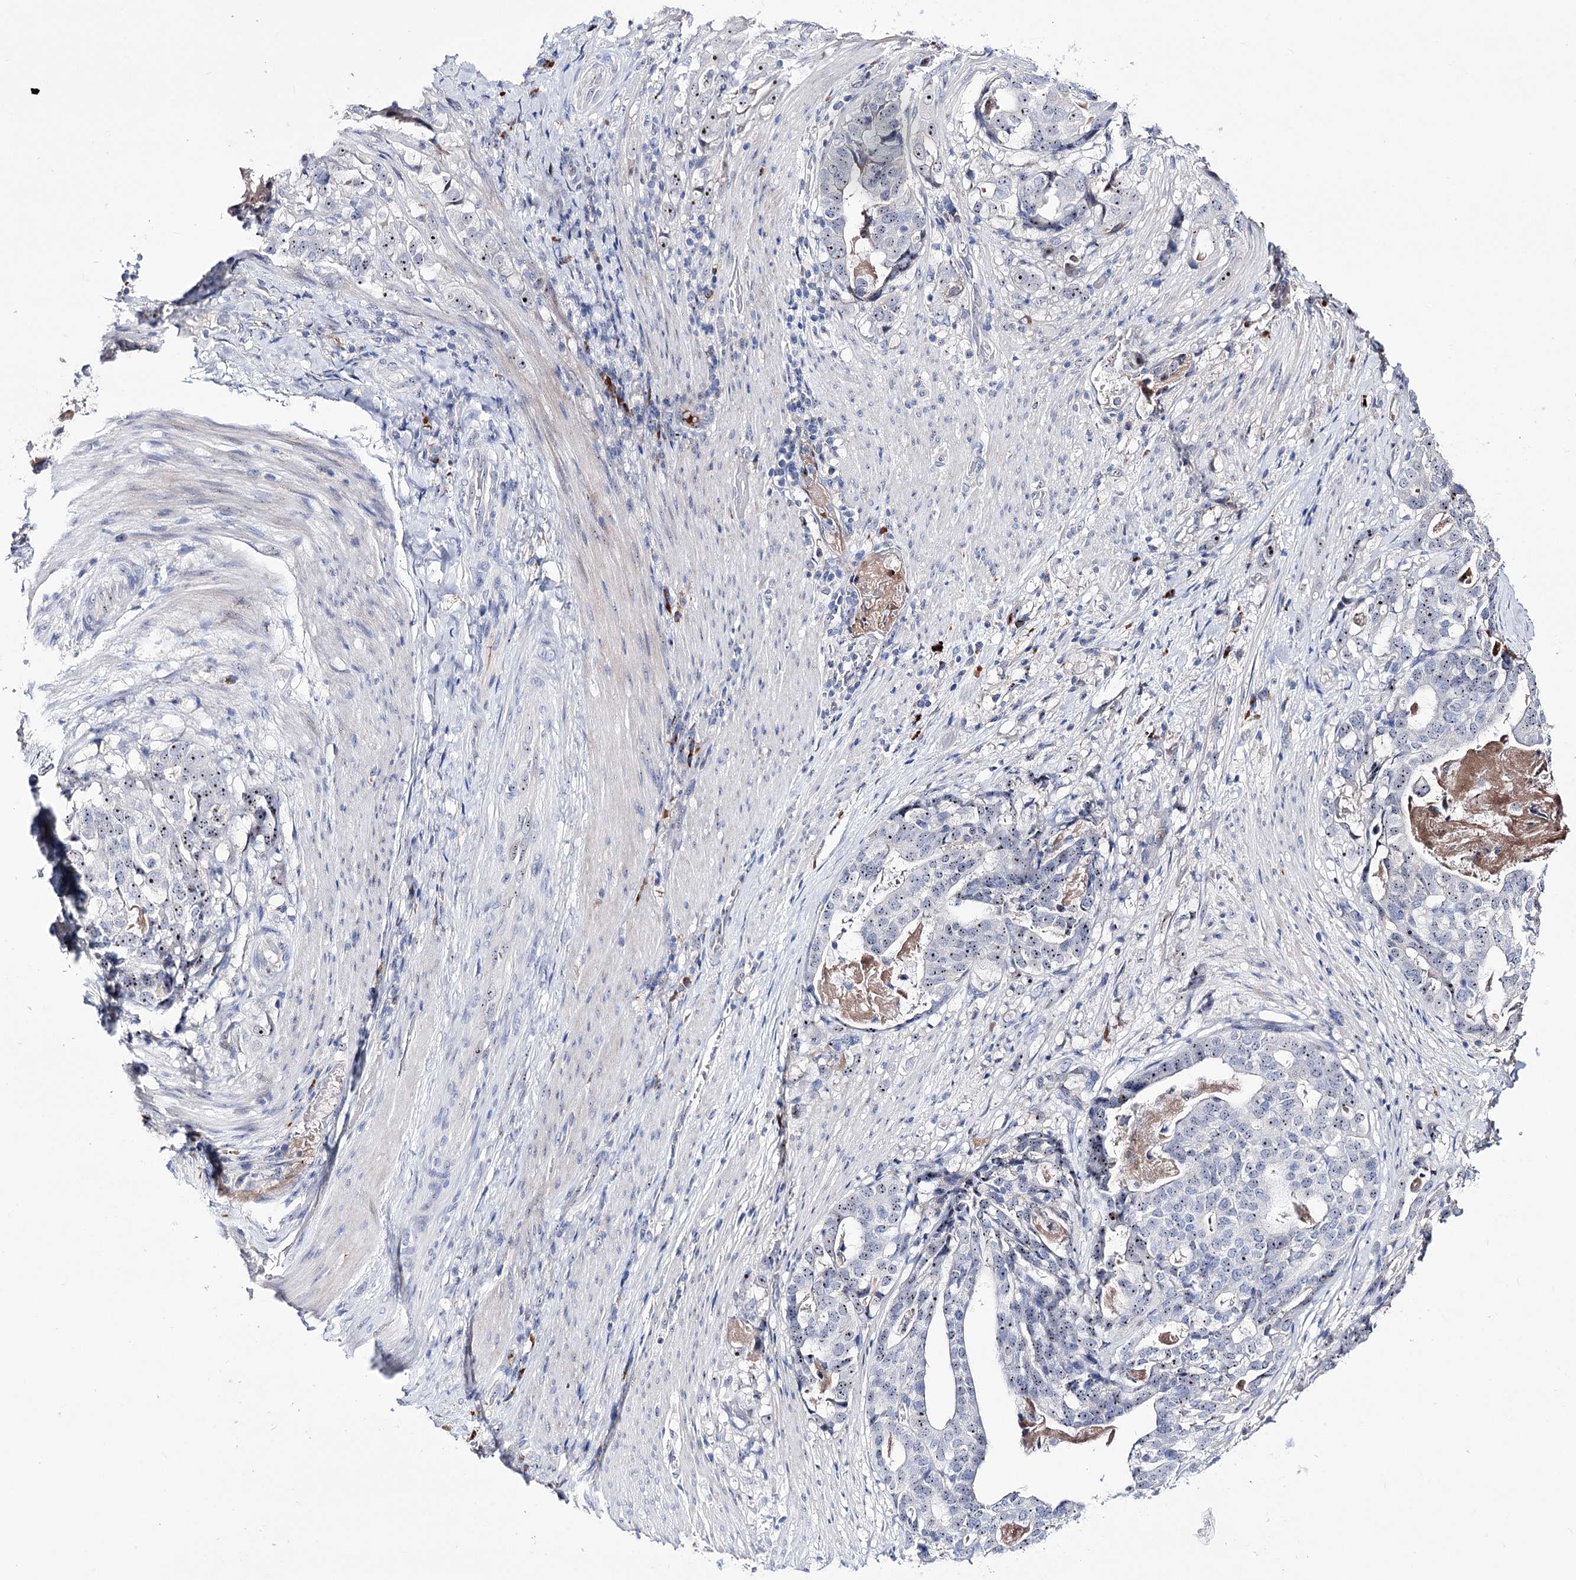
{"staining": {"intensity": "moderate", "quantity": ">75%", "location": "nuclear"}, "tissue": "stomach cancer", "cell_type": "Tumor cells", "image_type": "cancer", "snomed": [{"axis": "morphology", "description": "Adenocarcinoma, NOS"}, {"axis": "topography", "description": "Stomach"}], "caption": "The immunohistochemical stain shows moderate nuclear expression in tumor cells of stomach cancer tissue.", "gene": "PCGF5", "patient": {"sex": "male", "age": 48}}